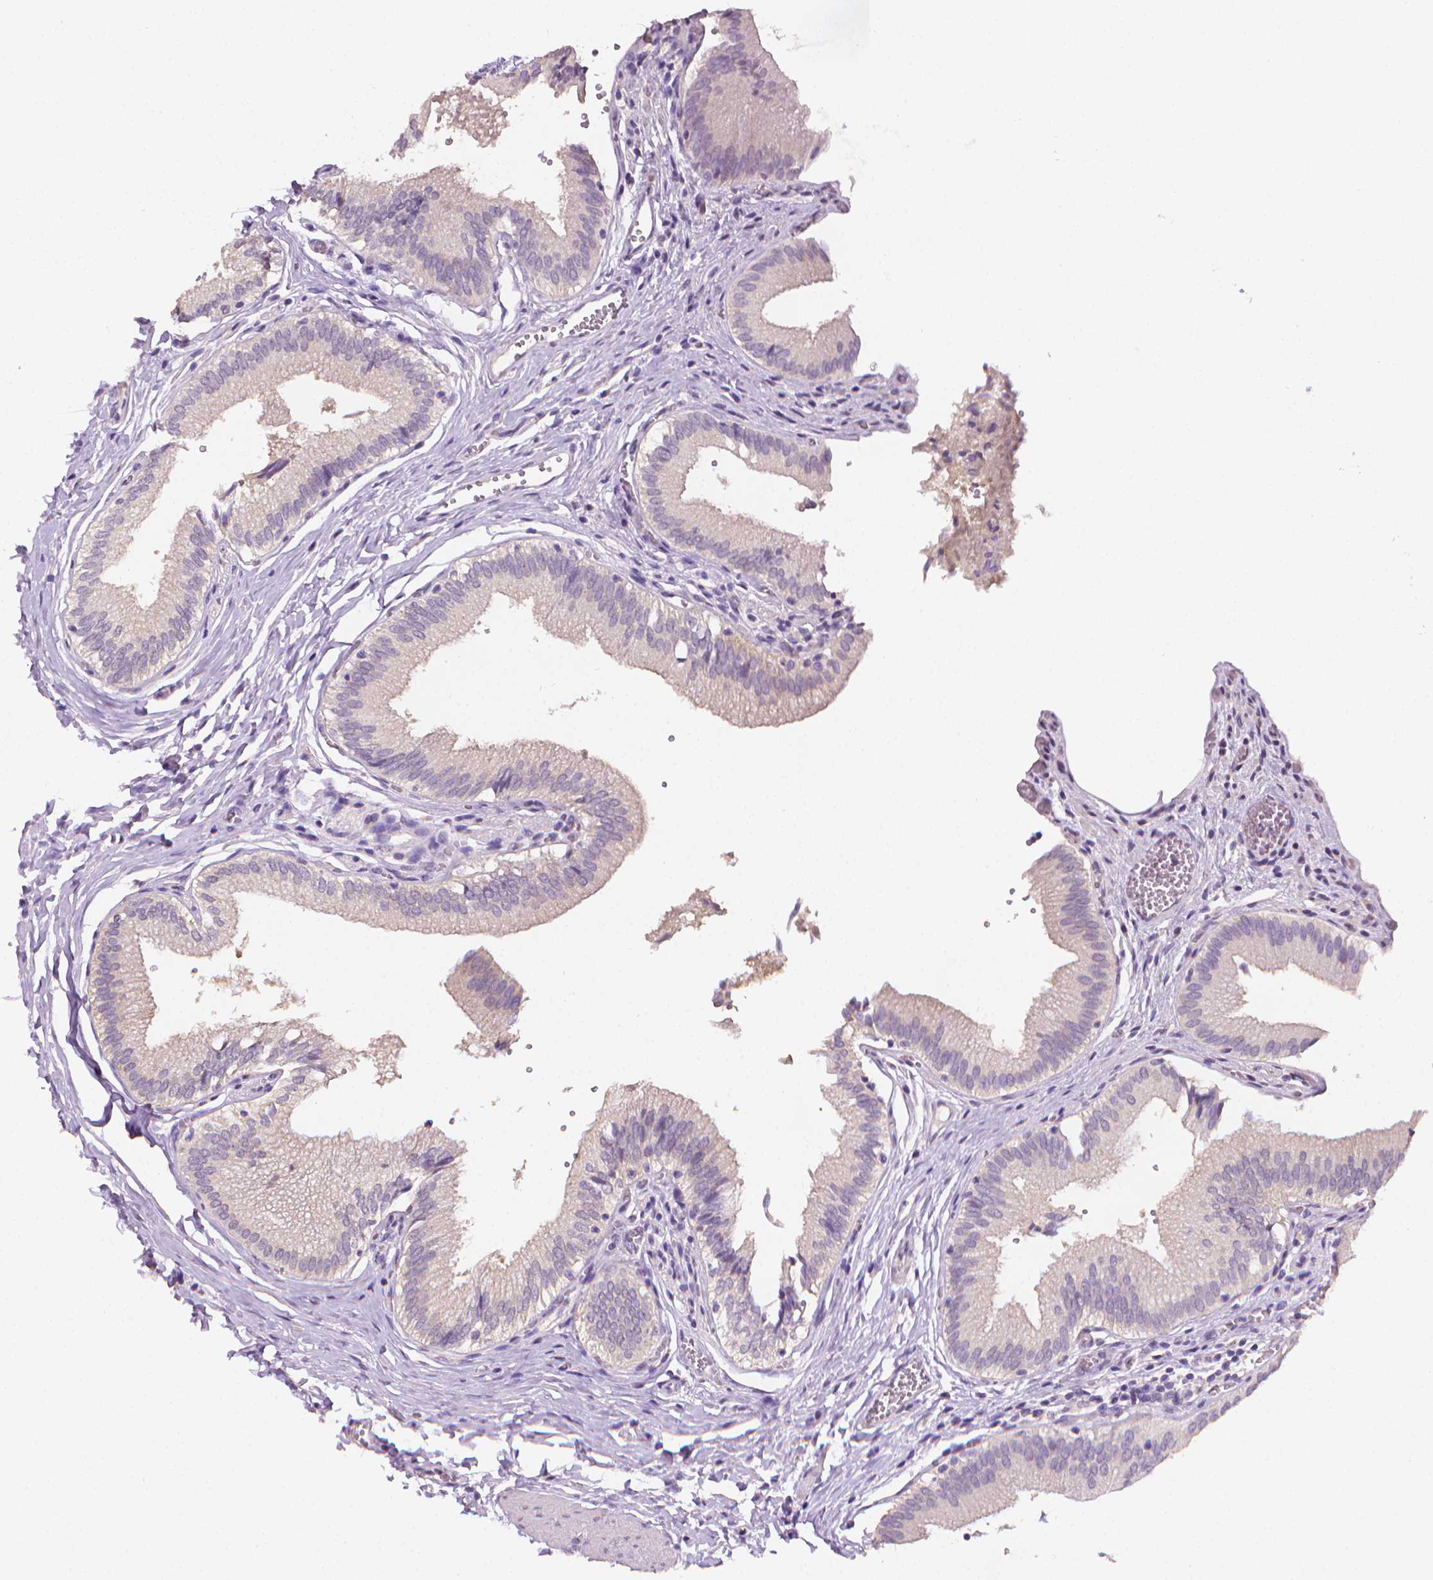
{"staining": {"intensity": "negative", "quantity": "none", "location": "none"}, "tissue": "gallbladder", "cell_type": "Glandular cells", "image_type": "normal", "snomed": [{"axis": "morphology", "description": "Normal tissue, NOS"}, {"axis": "topography", "description": "Gallbladder"}, {"axis": "topography", "description": "Peripheral nerve tissue"}], "caption": "Gallbladder was stained to show a protein in brown. There is no significant staining in glandular cells. The staining is performed using DAB (3,3'-diaminobenzidine) brown chromogen with nuclei counter-stained in using hematoxylin.", "gene": "FASN", "patient": {"sex": "male", "age": 17}}